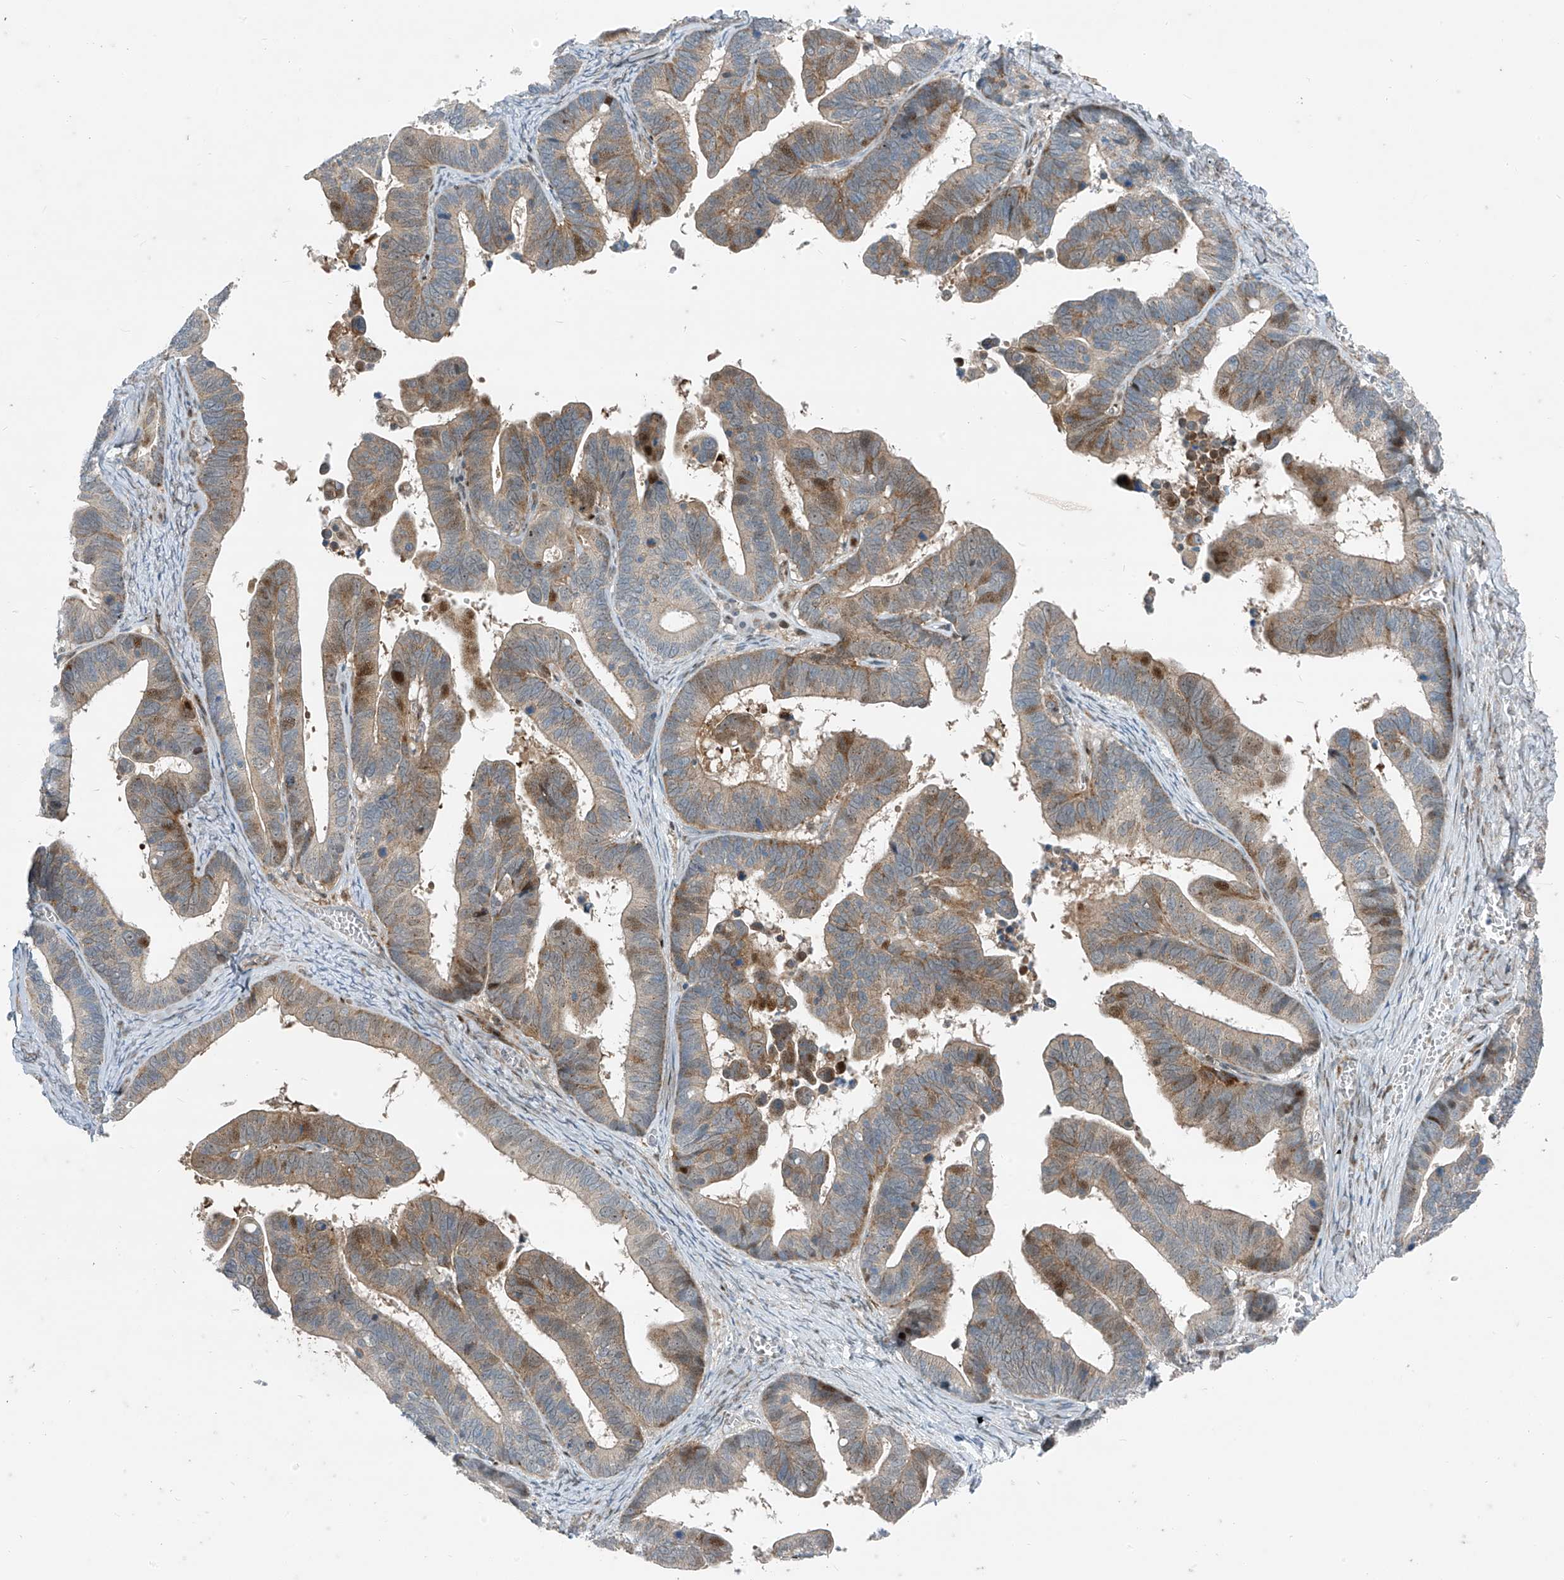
{"staining": {"intensity": "moderate", "quantity": "25%-75%", "location": "cytoplasmic/membranous,nuclear"}, "tissue": "ovarian cancer", "cell_type": "Tumor cells", "image_type": "cancer", "snomed": [{"axis": "morphology", "description": "Cystadenocarcinoma, serous, NOS"}, {"axis": "topography", "description": "Ovary"}], "caption": "Protein expression analysis of ovarian cancer (serous cystadenocarcinoma) reveals moderate cytoplasmic/membranous and nuclear expression in approximately 25%-75% of tumor cells.", "gene": "PPCS", "patient": {"sex": "female", "age": 56}}